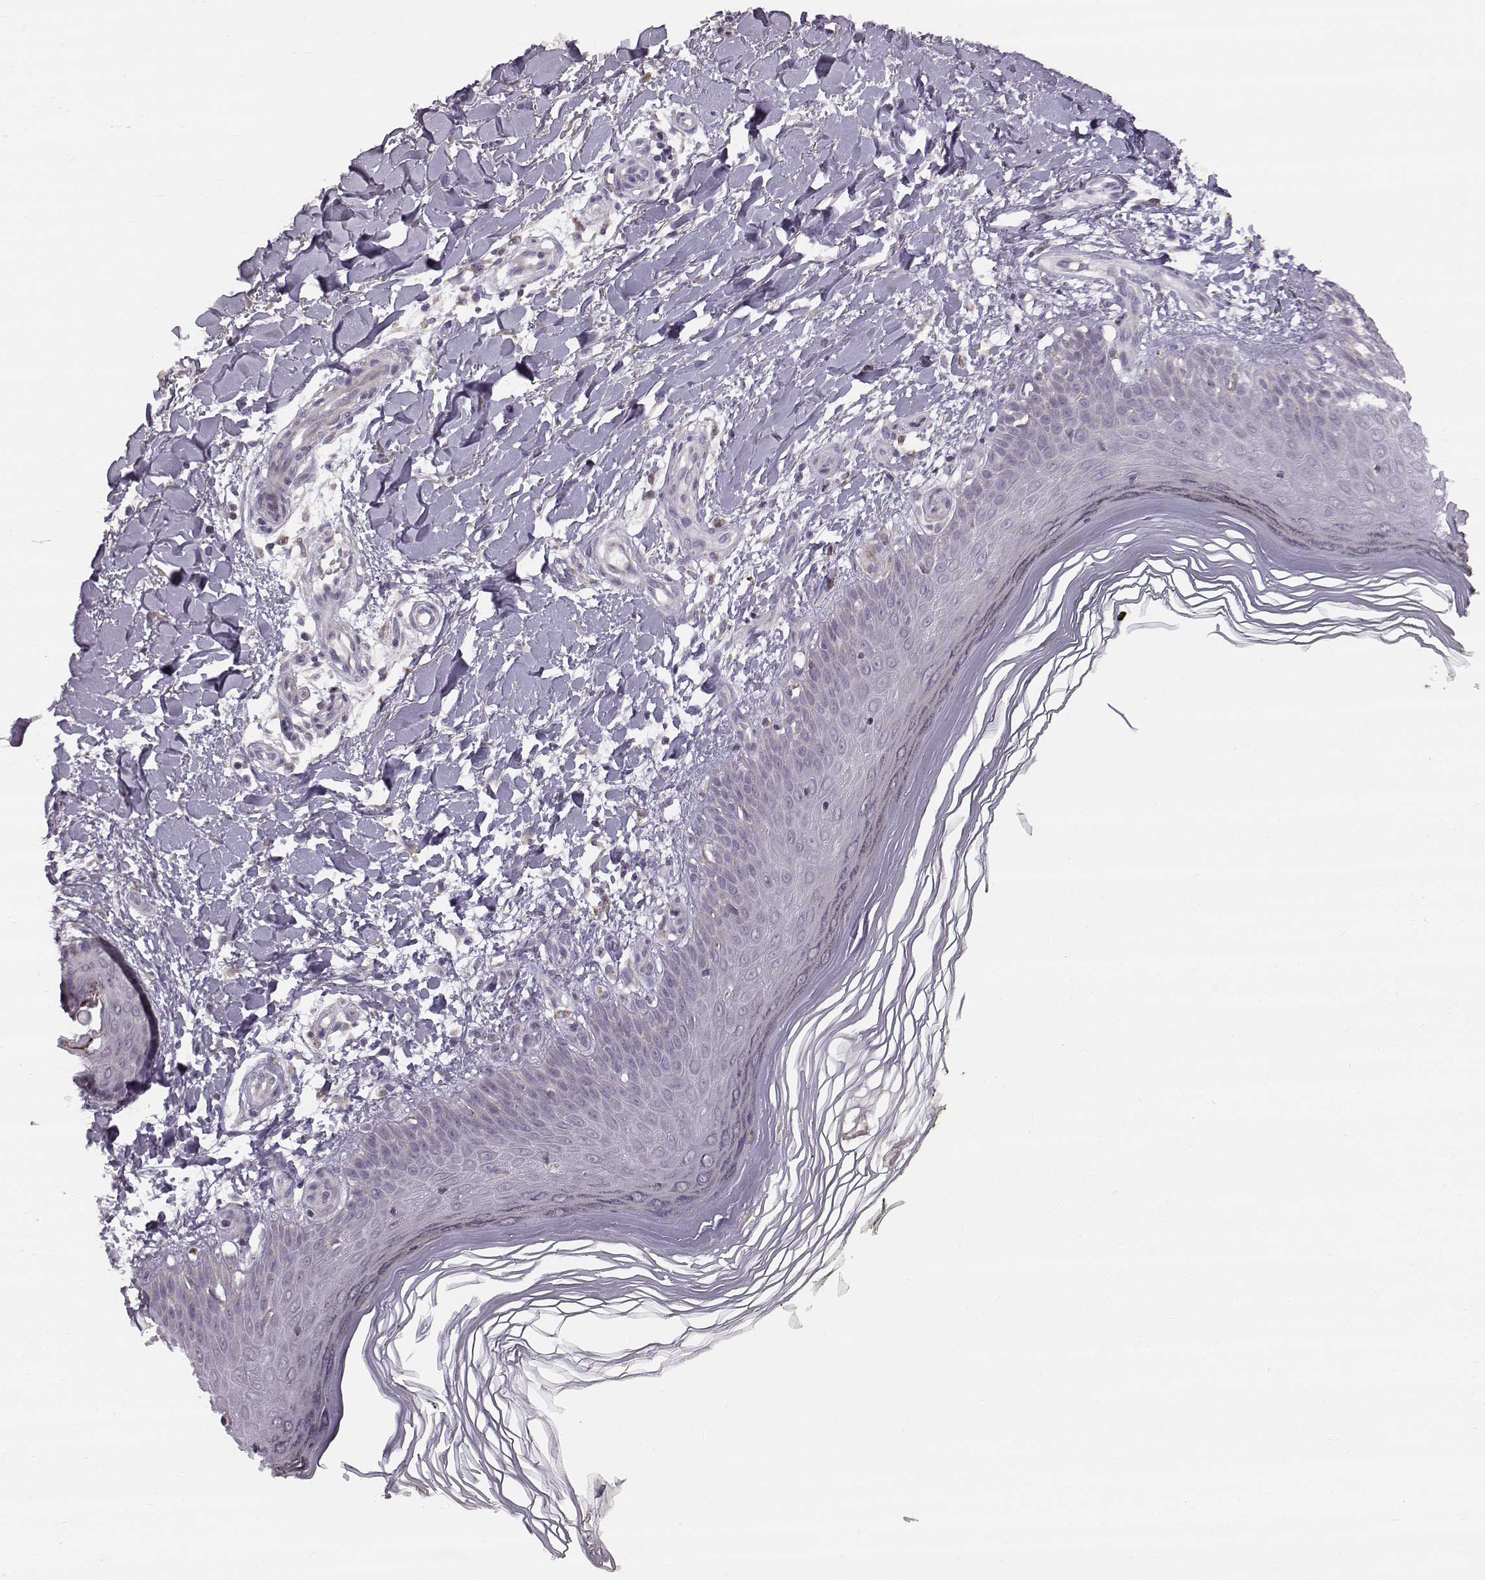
{"staining": {"intensity": "negative", "quantity": "none", "location": "none"}, "tissue": "skin", "cell_type": "Fibroblasts", "image_type": "normal", "snomed": [{"axis": "morphology", "description": "Normal tissue, NOS"}, {"axis": "topography", "description": "Skin"}], "caption": "Immunohistochemical staining of benign skin exhibits no significant expression in fibroblasts. (Immunohistochemistry (ihc), brightfield microscopy, high magnification).", "gene": "ACSL6", "patient": {"sex": "female", "age": 62}}